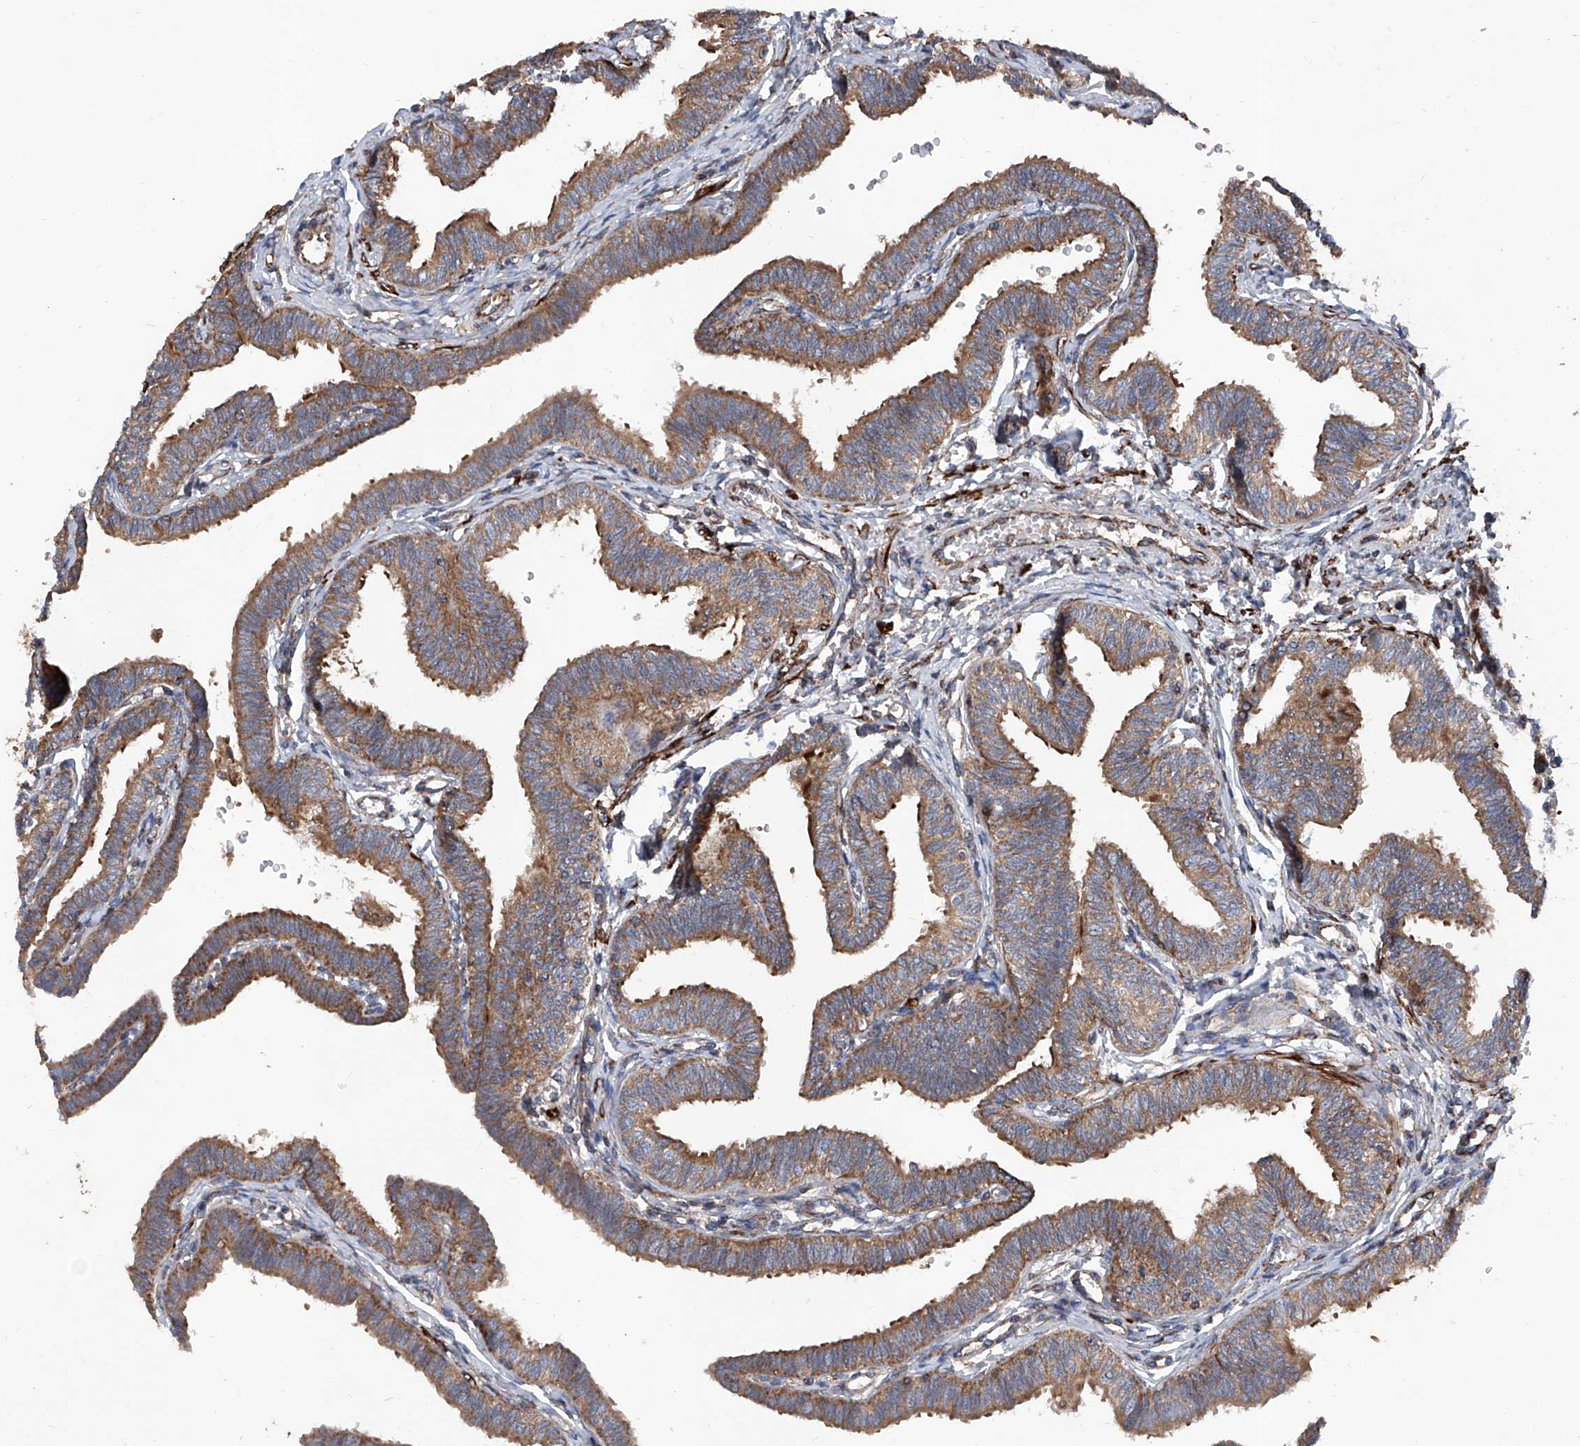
{"staining": {"intensity": "strong", "quantity": ">75%", "location": "cytoplasmic/membranous"}, "tissue": "fallopian tube", "cell_type": "Glandular cells", "image_type": "normal", "snomed": [{"axis": "morphology", "description": "Normal tissue, NOS"}, {"axis": "topography", "description": "Fallopian tube"}, {"axis": "topography", "description": "Ovary"}], "caption": "Human fallopian tube stained with a brown dye reveals strong cytoplasmic/membranous positive staining in about >75% of glandular cells.", "gene": "ASCC3", "patient": {"sex": "female", "age": 23}}